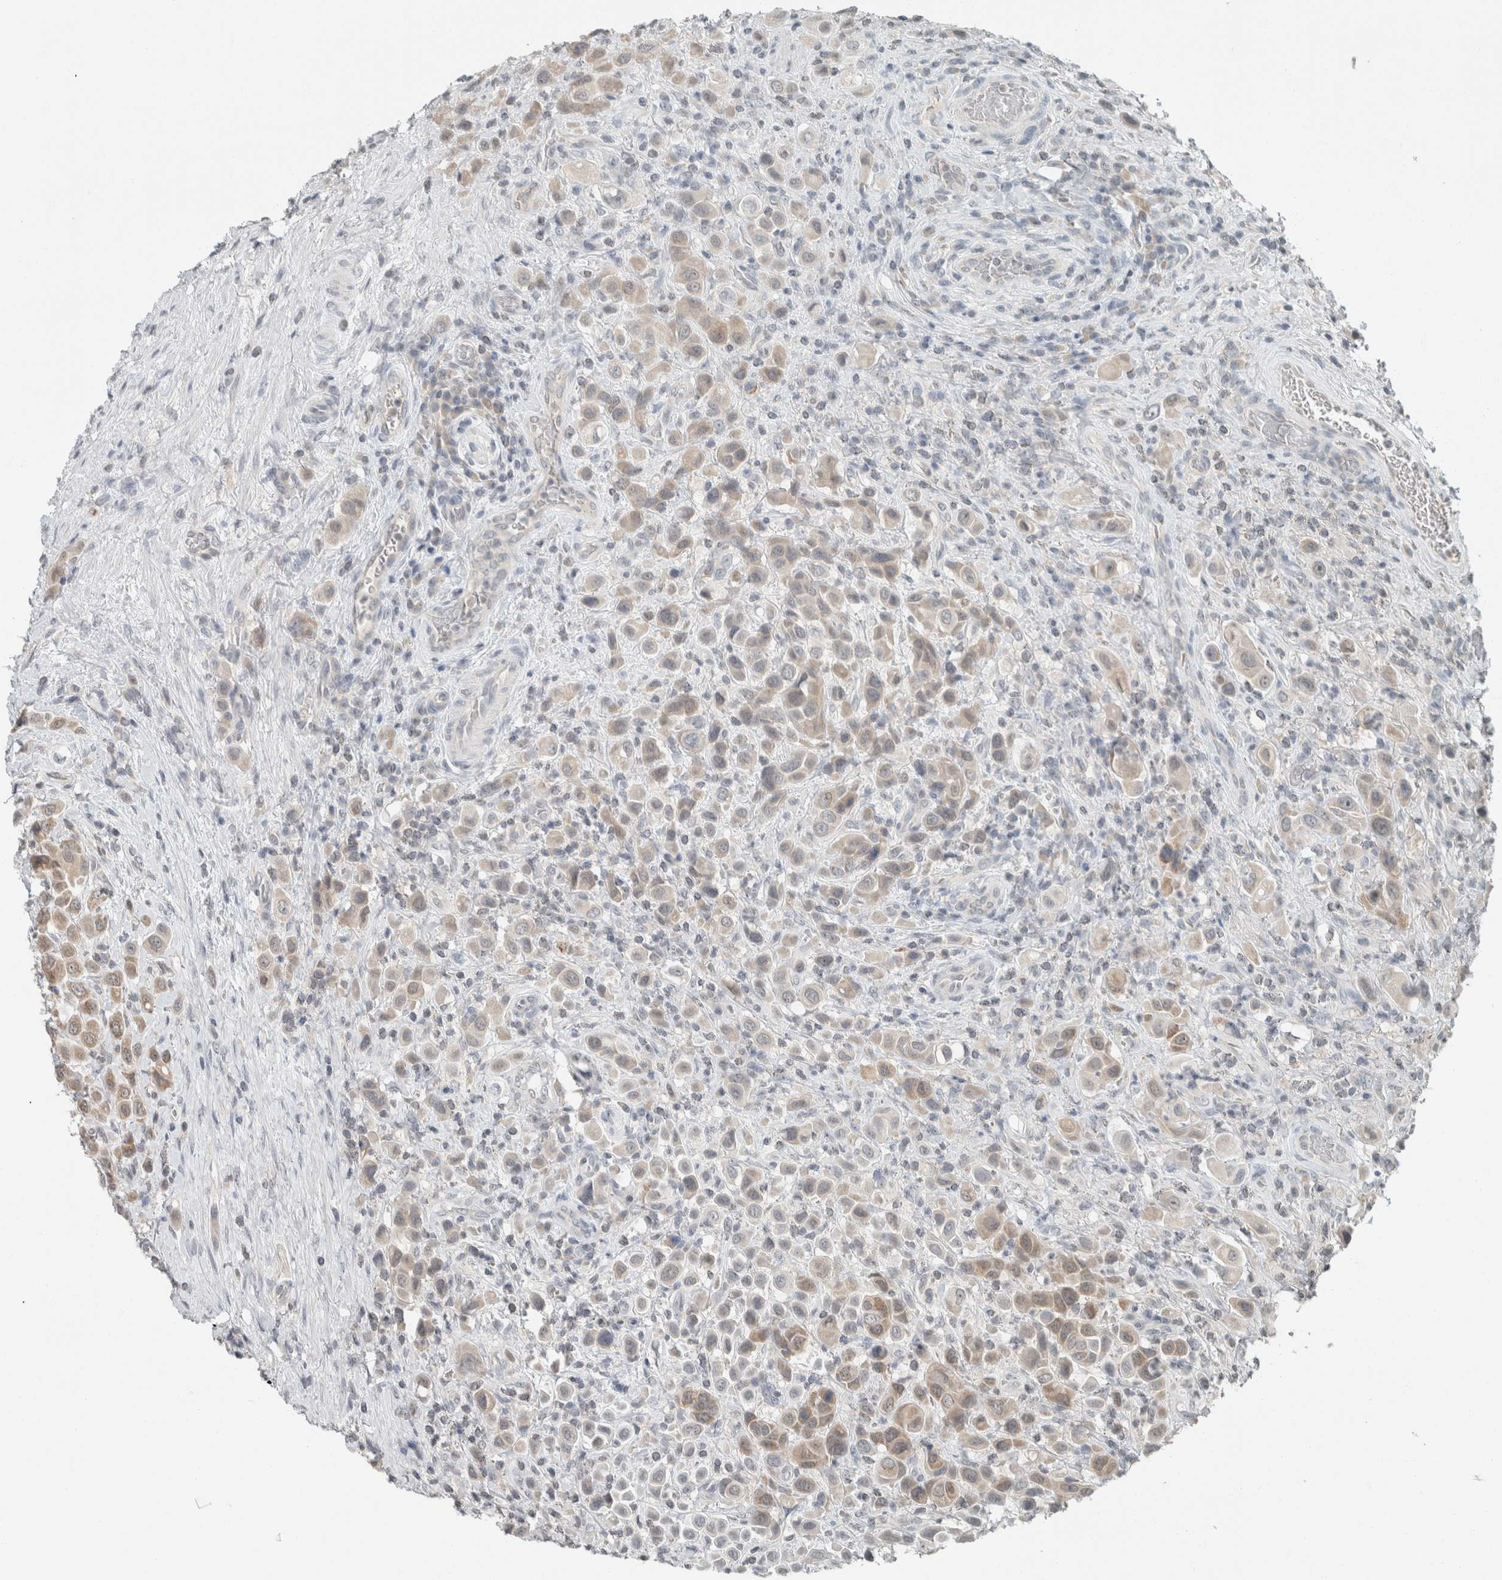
{"staining": {"intensity": "weak", "quantity": ">75%", "location": "cytoplasmic/membranous"}, "tissue": "urothelial cancer", "cell_type": "Tumor cells", "image_type": "cancer", "snomed": [{"axis": "morphology", "description": "Urothelial carcinoma, High grade"}, {"axis": "topography", "description": "Urinary bladder"}], "caption": "Brown immunohistochemical staining in urothelial carcinoma (high-grade) reveals weak cytoplasmic/membranous positivity in about >75% of tumor cells.", "gene": "TRIT1", "patient": {"sex": "male", "age": 50}}